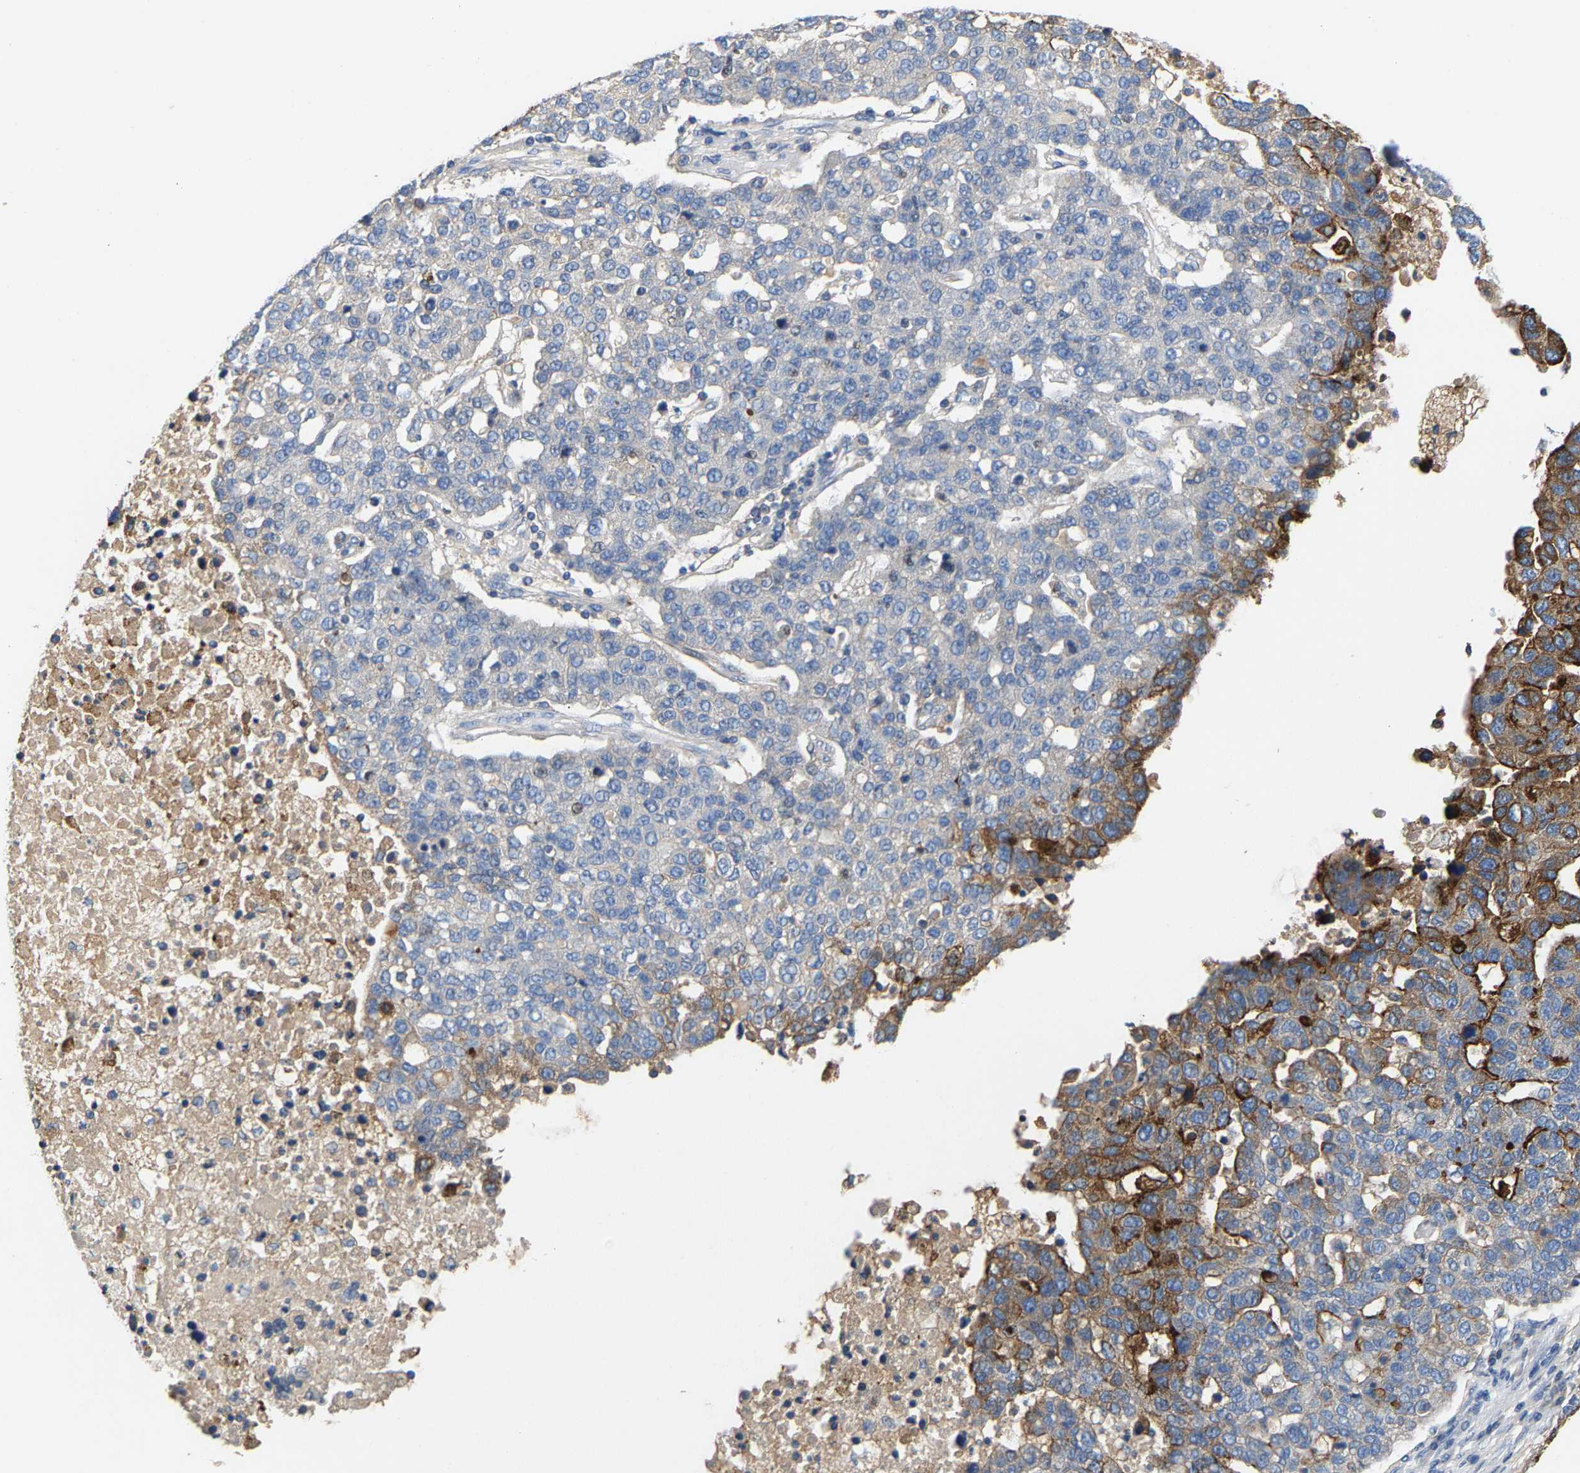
{"staining": {"intensity": "moderate", "quantity": "<25%", "location": "cytoplasmic/membranous"}, "tissue": "pancreatic cancer", "cell_type": "Tumor cells", "image_type": "cancer", "snomed": [{"axis": "morphology", "description": "Adenocarcinoma, NOS"}, {"axis": "topography", "description": "Pancreas"}], "caption": "Approximately <25% of tumor cells in adenocarcinoma (pancreatic) exhibit moderate cytoplasmic/membranous protein staining as visualized by brown immunohistochemical staining.", "gene": "CCDC171", "patient": {"sex": "female", "age": 61}}